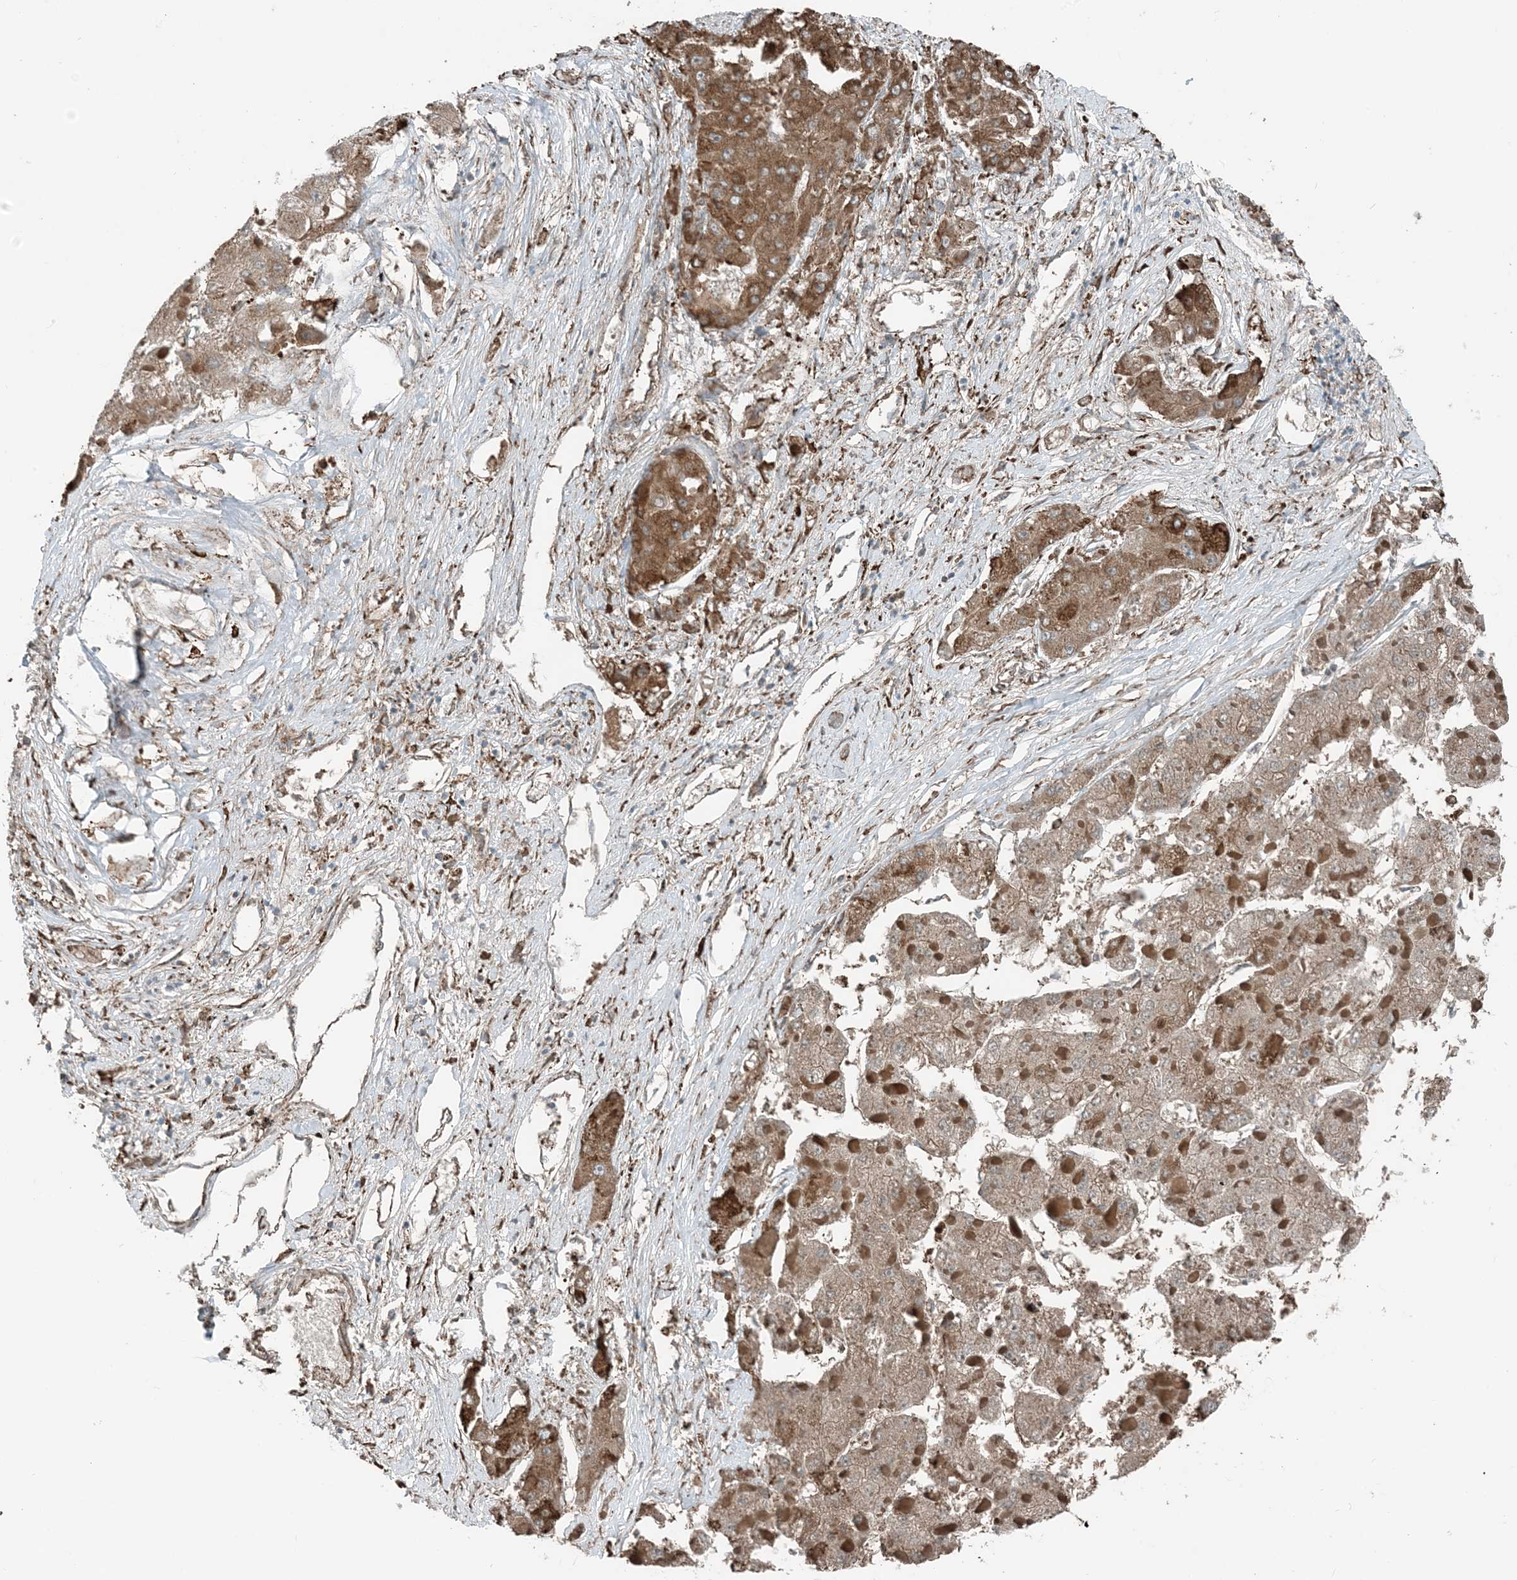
{"staining": {"intensity": "moderate", "quantity": ">75%", "location": "cytoplasmic/membranous"}, "tissue": "liver cancer", "cell_type": "Tumor cells", "image_type": "cancer", "snomed": [{"axis": "morphology", "description": "Carcinoma, Hepatocellular, NOS"}, {"axis": "topography", "description": "Liver"}], "caption": "Protein staining reveals moderate cytoplasmic/membranous expression in about >75% of tumor cells in liver cancer (hepatocellular carcinoma).", "gene": "CERKL", "patient": {"sex": "female", "age": 73}}